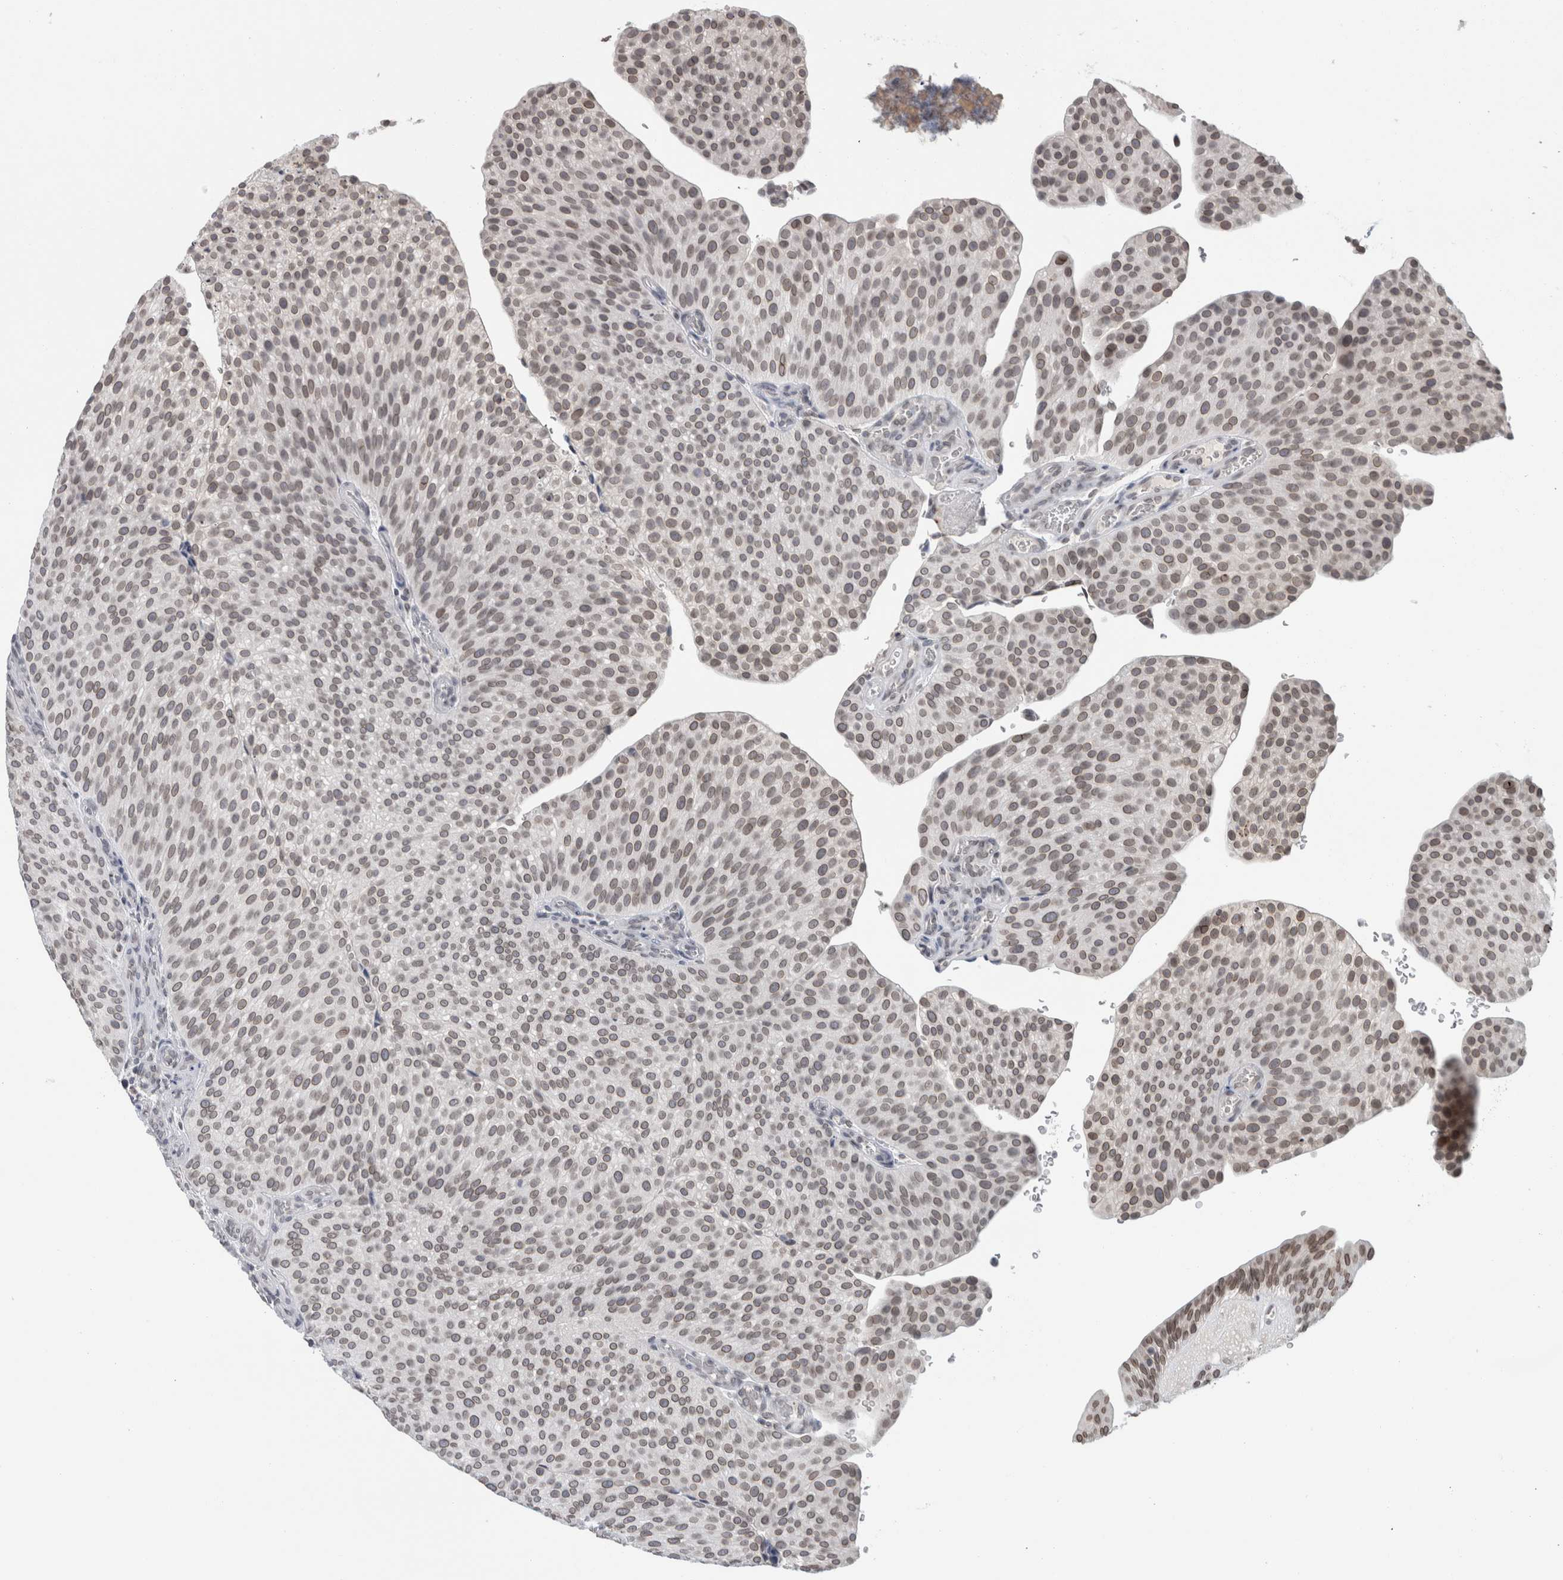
{"staining": {"intensity": "weak", "quantity": ">75%", "location": "cytoplasmic/membranous,nuclear"}, "tissue": "urothelial cancer", "cell_type": "Tumor cells", "image_type": "cancer", "snomed": [{"axis": "morphology", "description": "Normal tissue, NOS"}, {"axis": "morphology", "description": "Urothelial carcinoma, Low grade"}, {"axis": "topography", "description": "Smooth muscle"}, {"axis": "topography", "description": "Urinary bladder"}], "caption": "IHC (DAB) staining of human urothelial carcinoma (low-grade) shows weak cytoplasmic/membranous and nuclear protein positivity in approximately >75% of tumor cells.", "gene": "ZNF770", "patient": {"sex": "male", "age": 60}}